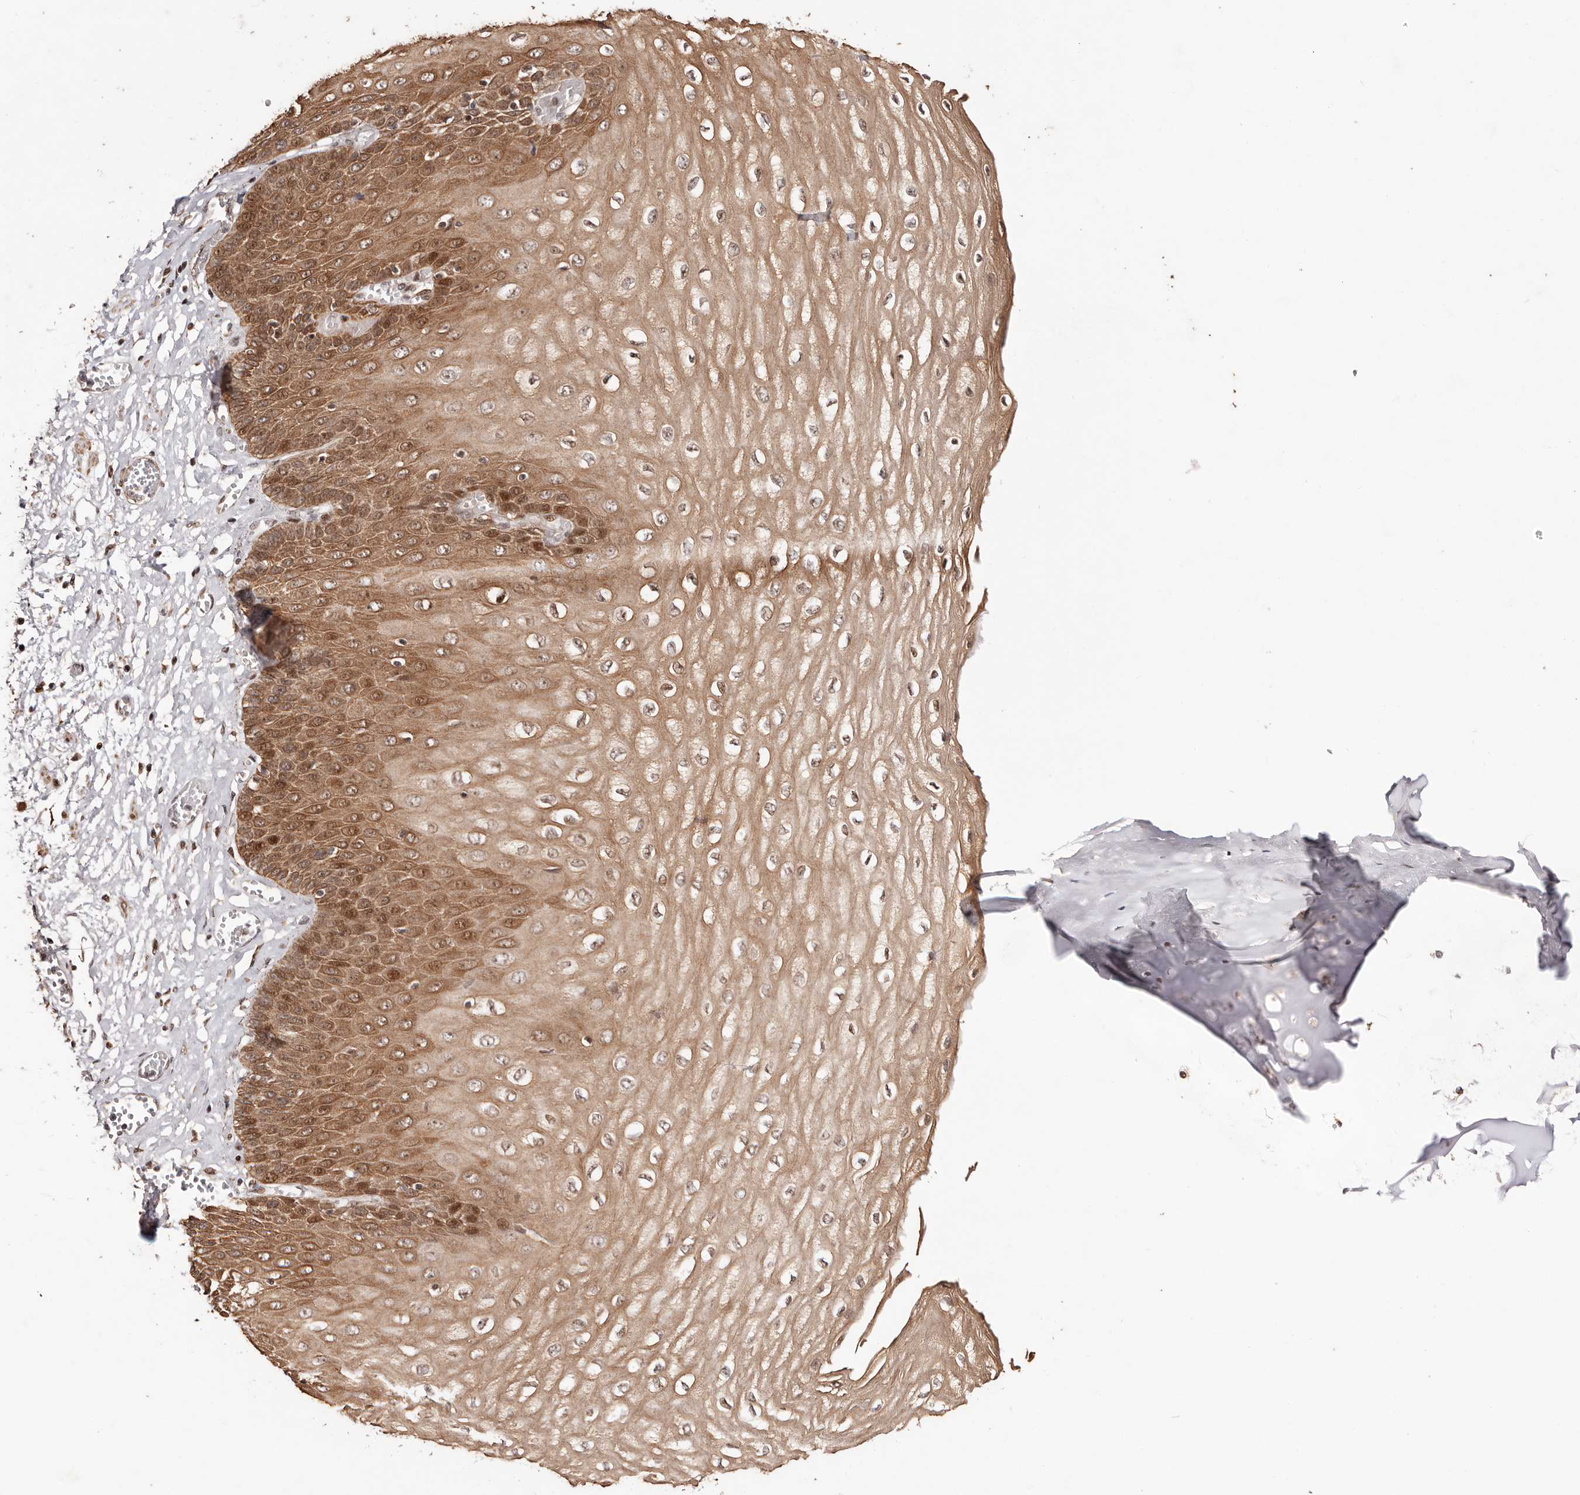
{"staining": {"intensity": "moderate", "quantity": ">75%", "location": "cytoplasmic/membranous,nuclear"}, "tissue": "esophagus", "cell_type": "Squamous epithelial cells", "image_type": "normal", "snomed": [{"axis": "morphology", "description": "Normal tissue, NOS"}, {"axis": "topography", "description": "Esophagus"}], "caption": "DAB immunohistochemical staining of normal human esophagus displays moderate cytoplasmic/membranous,nuclear protein positivity in approximately >75% of squamous epithelial cells.", "gene": "HIVEP3", "patient": {"sex": "male", "age": 60}}